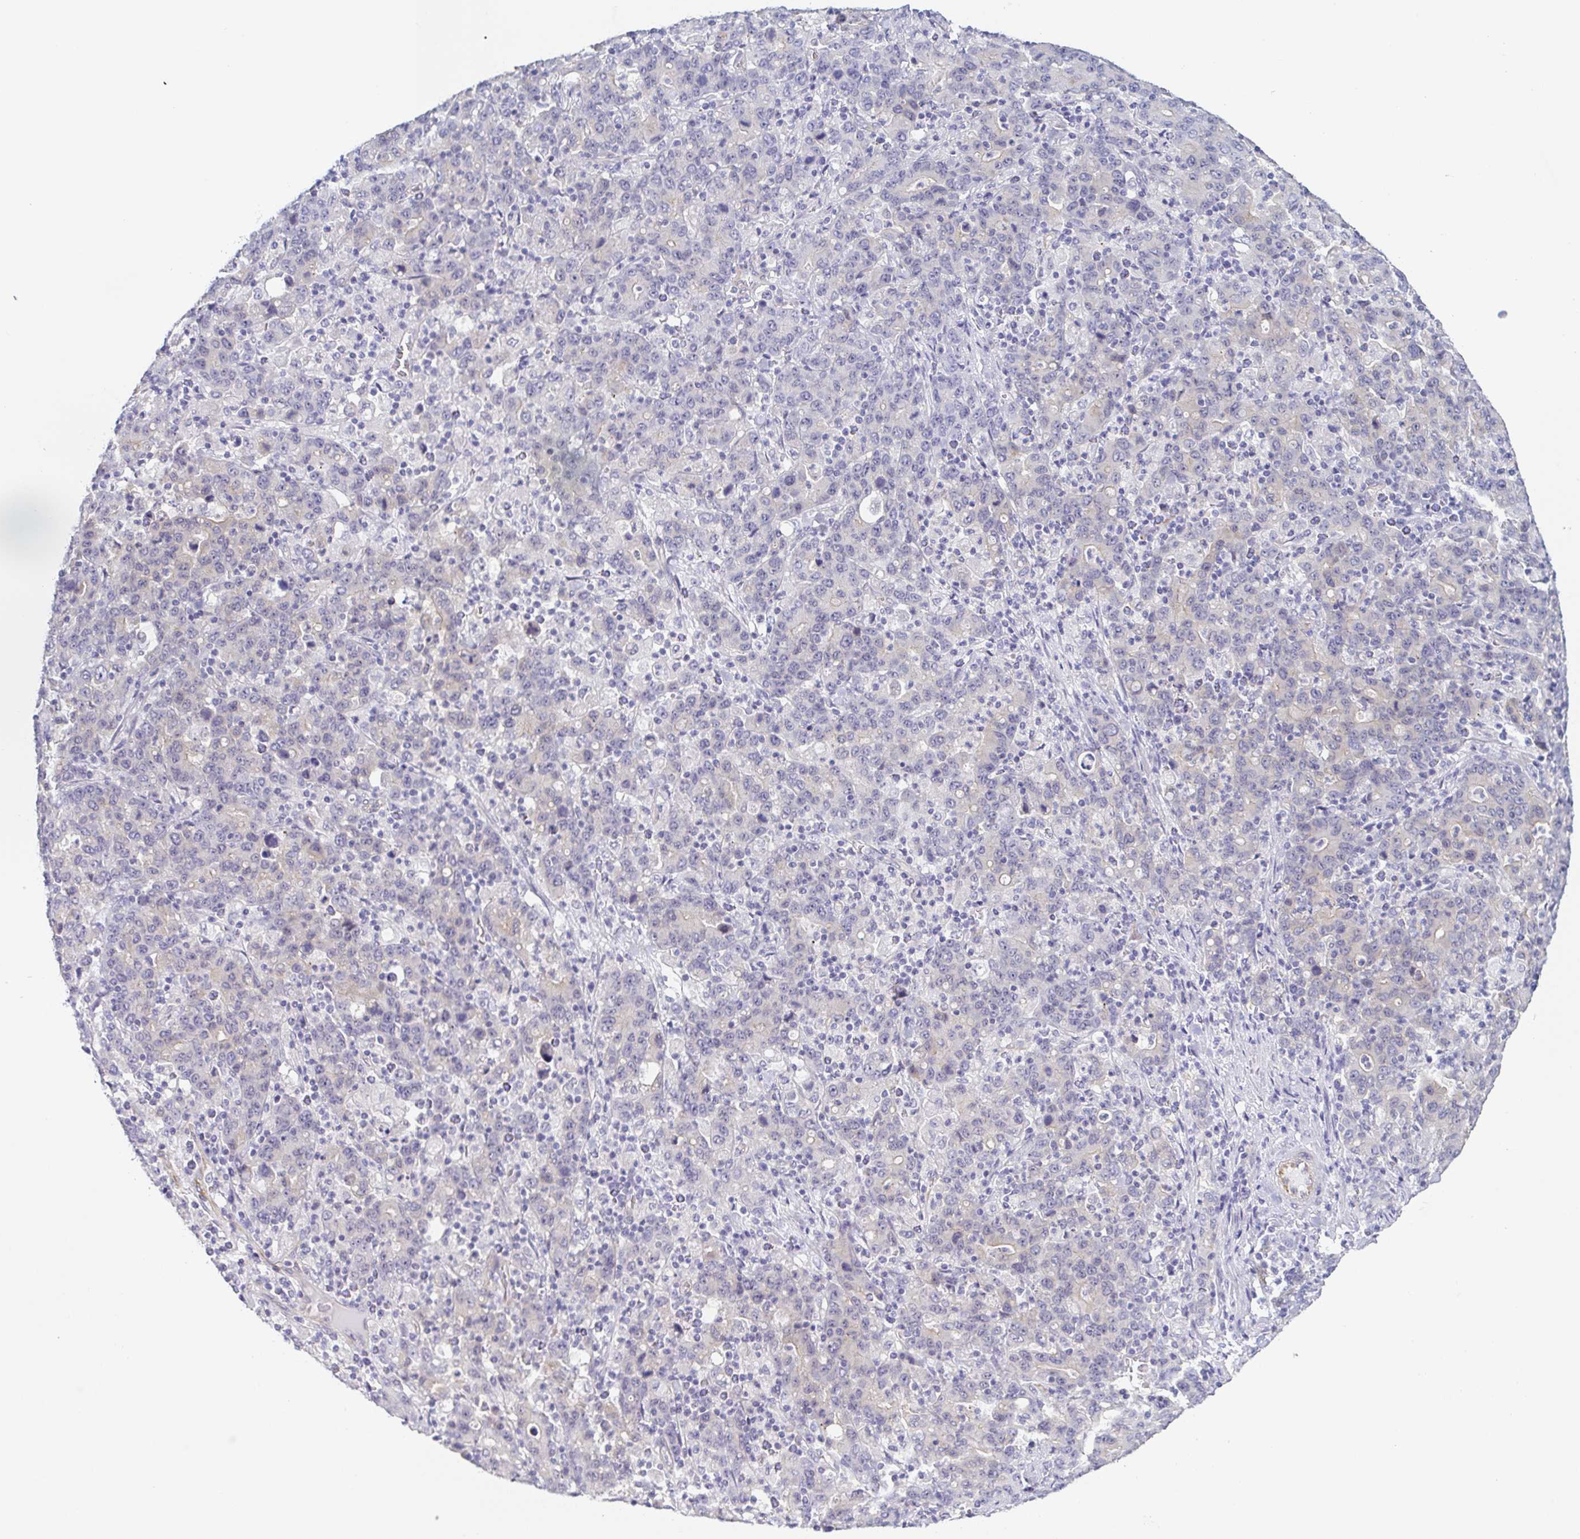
{"staining": {"intensity": "negative", "quantity": "none", "location": "none"}, "tissue": "stomach cancer", "cell_type": "Tumor cells", "image_type": "cancer", "snomed": [{"axis": "morphology", "description": "Adenocarcinoma, NOS"}, {"axis": "topography", "description": "Stomach, upper"}], "caption": "IHC of human adenocarcinoma (stomach) exhibits no staining in tumor cells.", "gene": "COL17A1", "patient": {"sex": "male", "age": 69}}